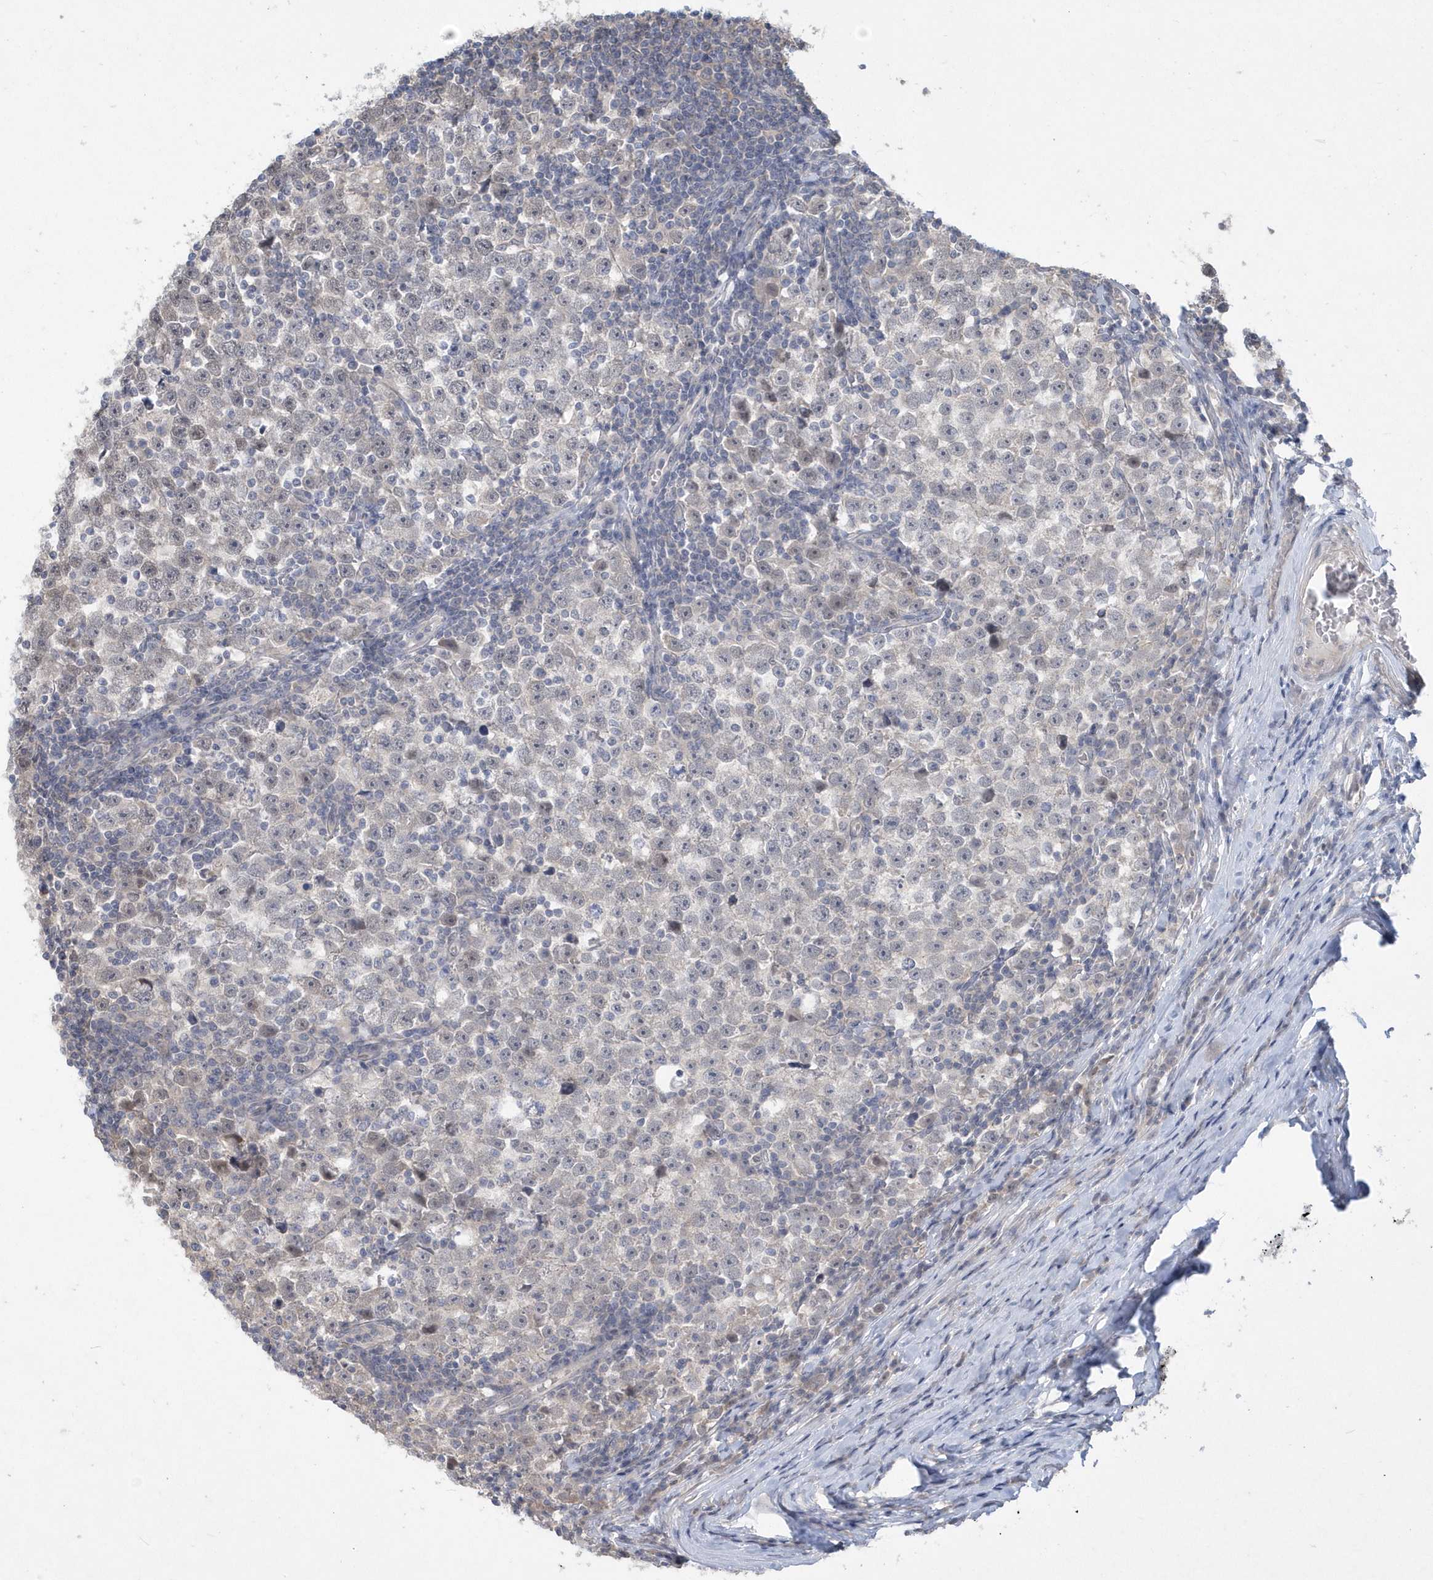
{"staining": {"intensity": "negative", "quantity": "none", "location": "none"}, "tissue": "testis cancer", "cell_type": "Tumor cells", "image_type": "cancer", "snomed": [{"axis": "morphology", "description": "Normal tissue, NOS"}, {"axis": "morphology", "description": "Seminoma, NOS"}, {"axis": "topography", "description": "Testis"}], "caption": "A photomicrograph of testis seminoma stained for a protein displays no brown staining in tumor cells.", "gene": "TSPEAR", "patient": {"sex": "male", "age": 43}}